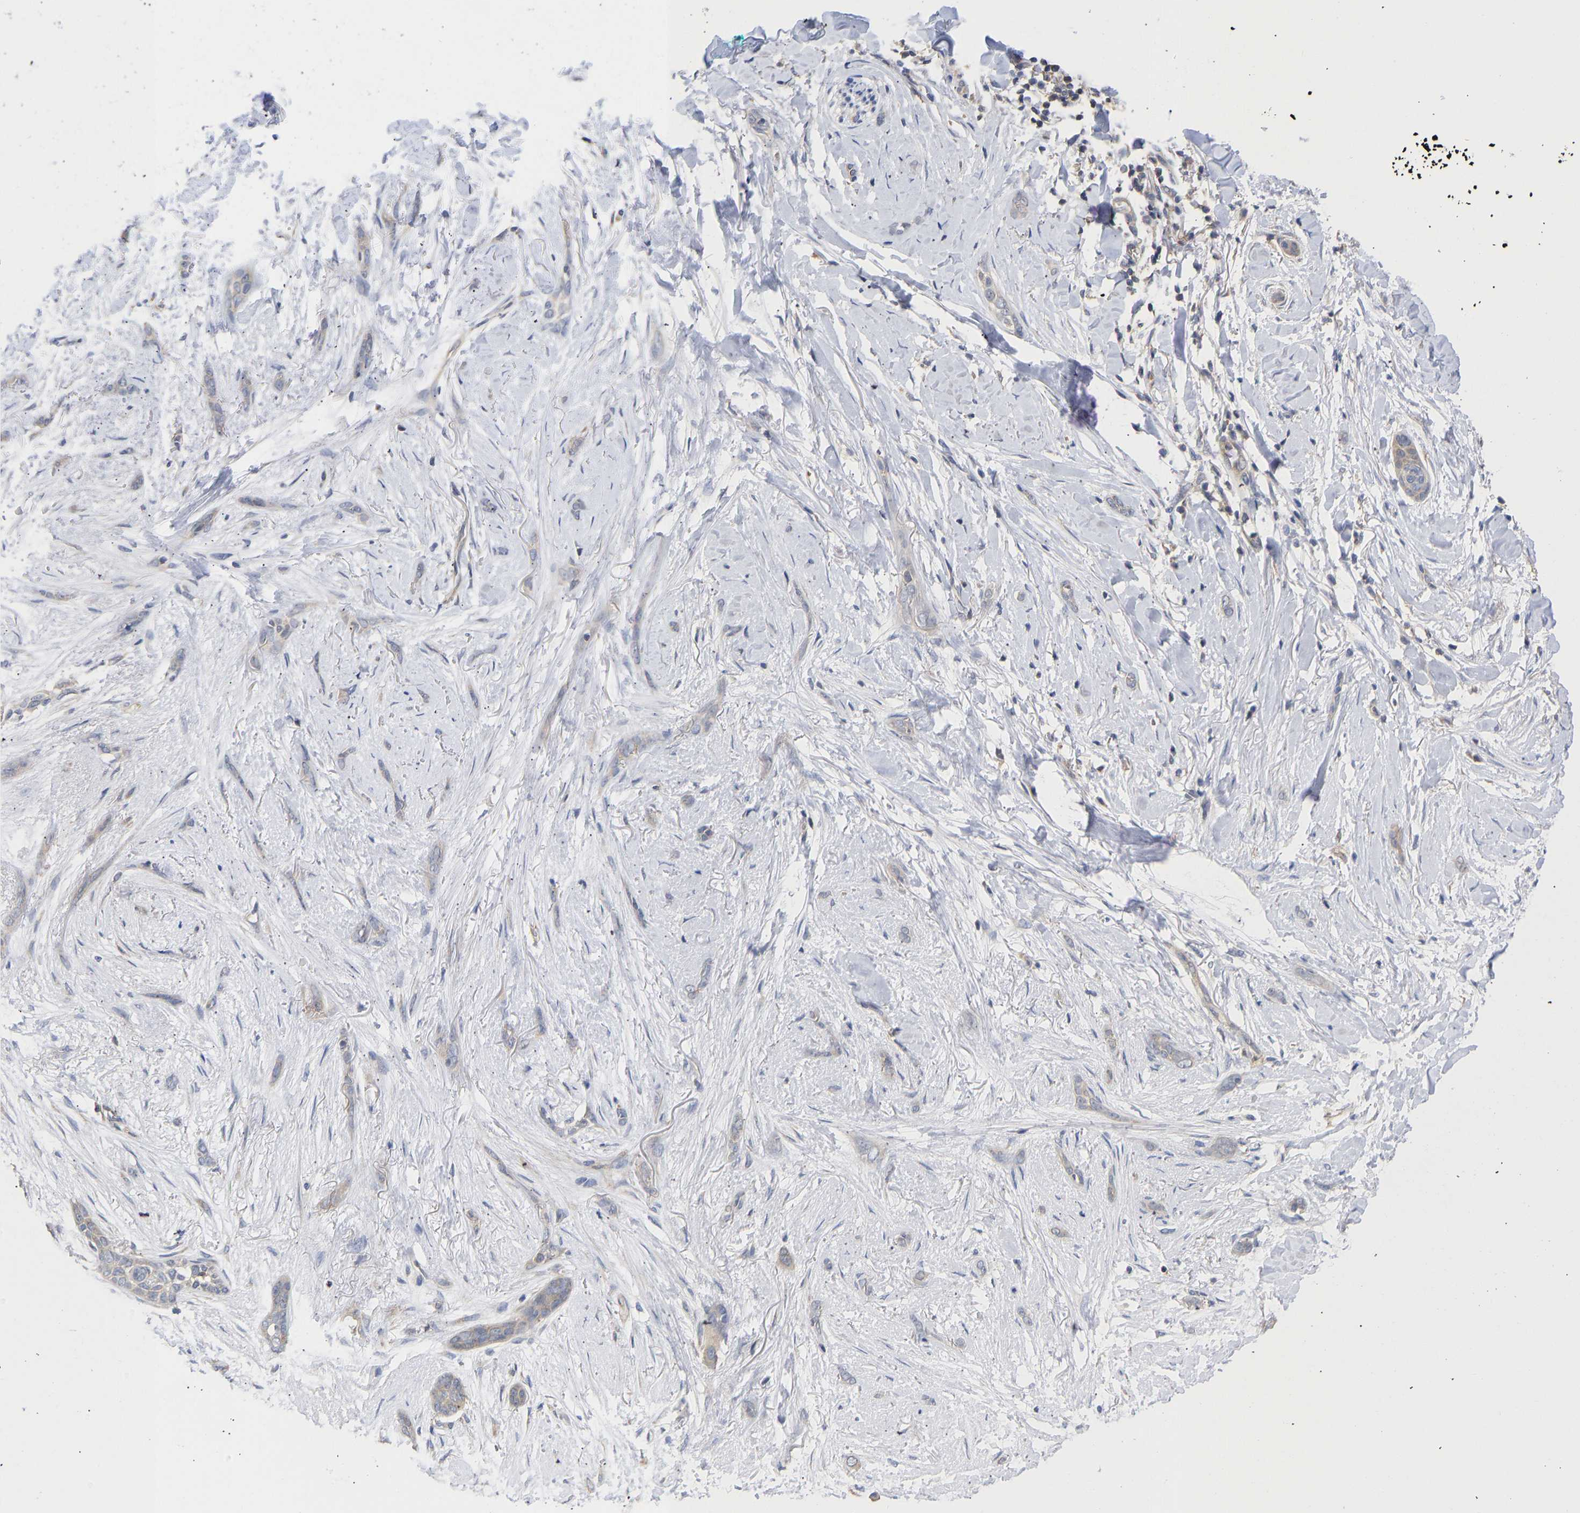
{"staining": {"intensity": "negative", "quantity": "none", "location": "none"}, "tissue": "skin cancer", "cell_type": "Tumor cells", "image_type": "cancer", "snomed": [{"axis": "morphology", "description": "Basal cell carcinoma"}, {"axis": "morphology", "description": "Adnexal tumor, benign"}, {"axis": "topography", "description": "Skin"}], "caption": "DAB (3,3'-diaminobenzidine) immunohistochemical staining of skin cancer (benign adnexal tumor) shows no significant expression in tumor cells.", "gene": "MAP2K3", "patient": {"sex": "female", "age": 42}}